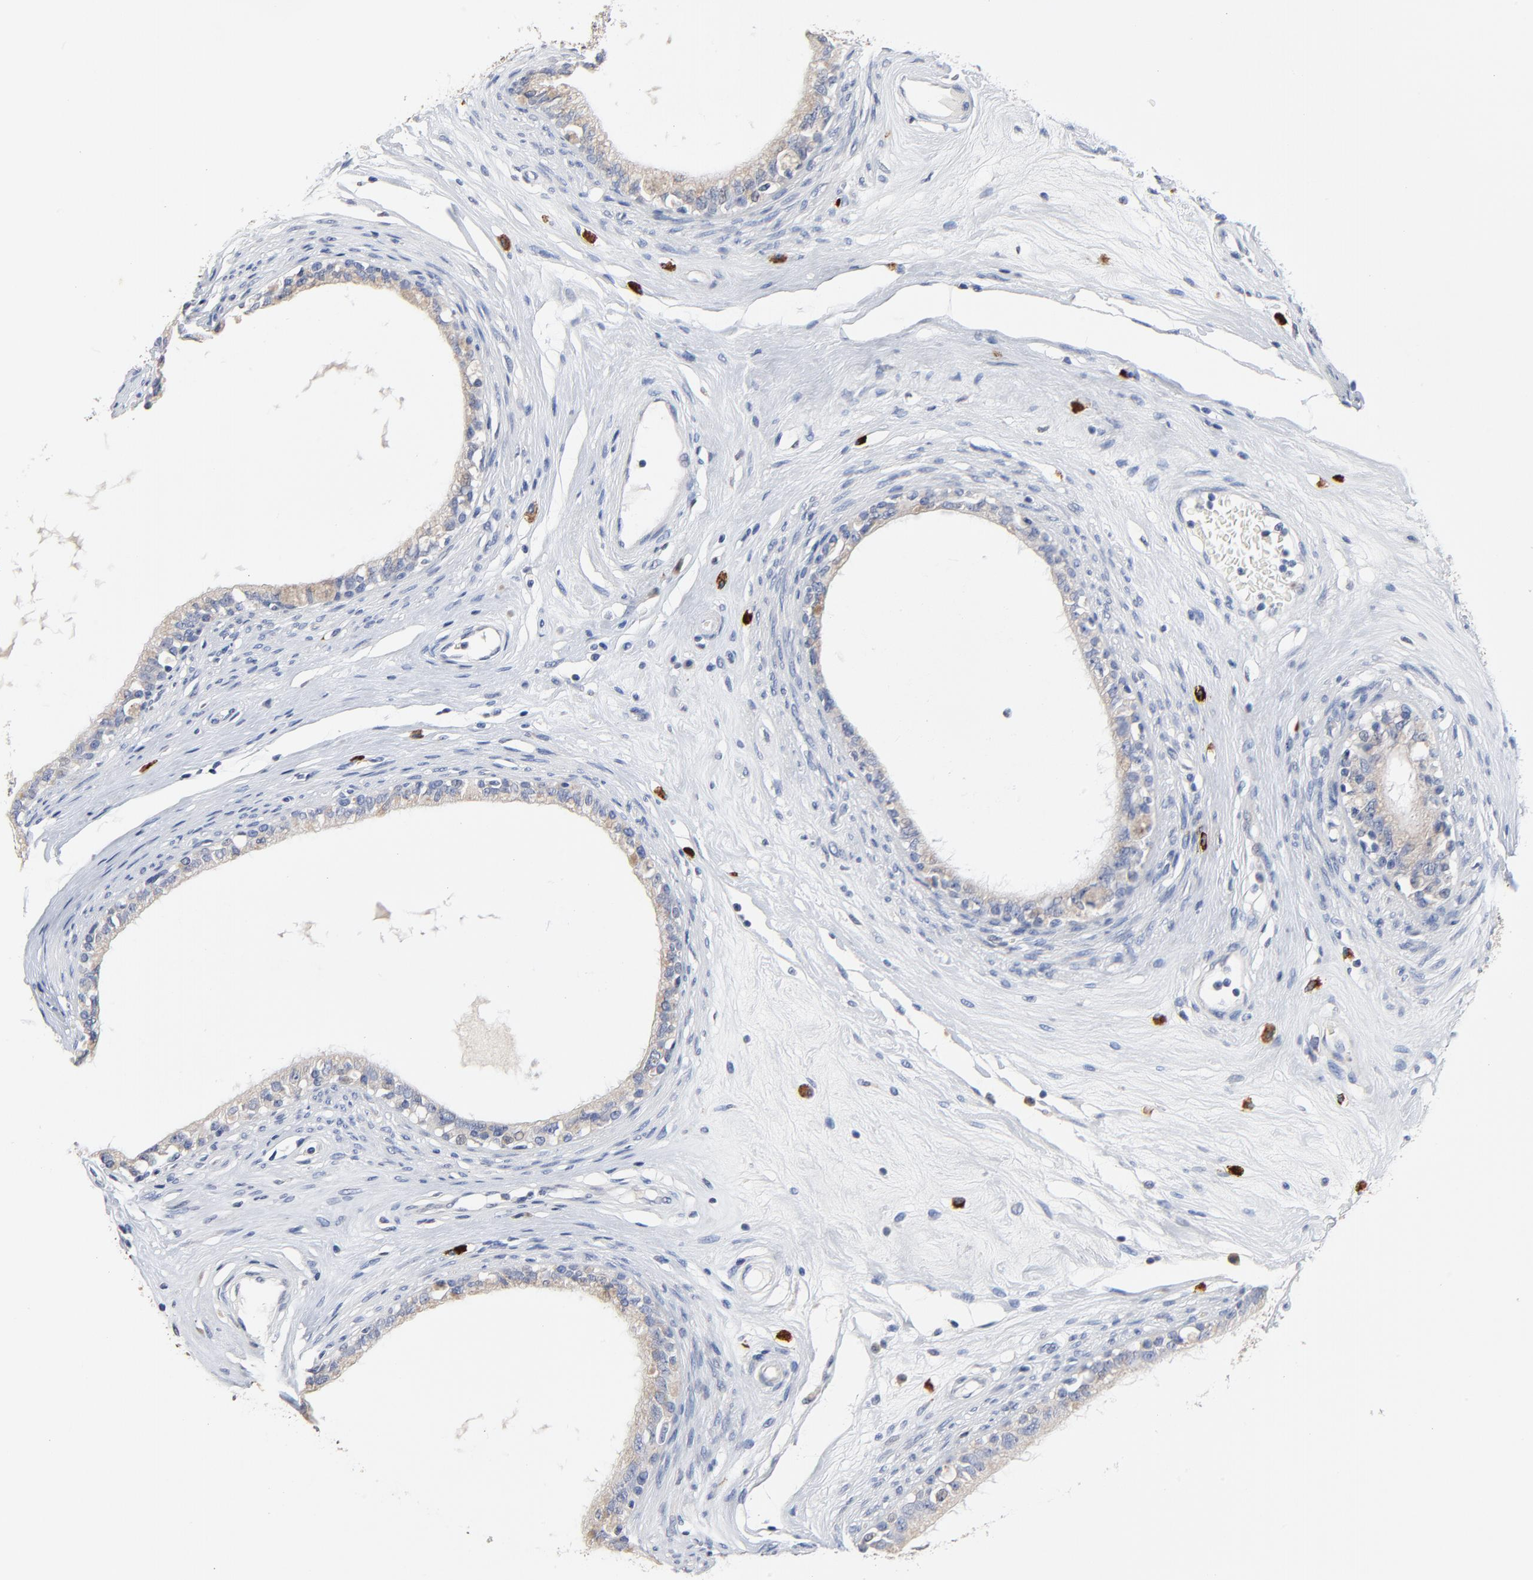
{"staining": {"intensity": "weak", "quantity": "25%-75%", "location": "cytoplasmic/membranous"}, "tissue": "epididymis", "cell_type": "Glandular cells", "image_type": "normal", "snomed": [{"axis": "morphology", "description": "Normal tissue, NOS"}, {"axis": "morphology", "description": "Inflammation, NOS"}, {"axis": "topography", "description": "Epididymis"}], "caption": "Approximately 25%-75% of glandular cells in unremarkable human epididymis demonstrate weak cytoplasmic/membranous protein positivity as visualized by brown immunohistochemical staining.", "gene": "FBXL5", "patient": {"sex": "male", "age": 84}}